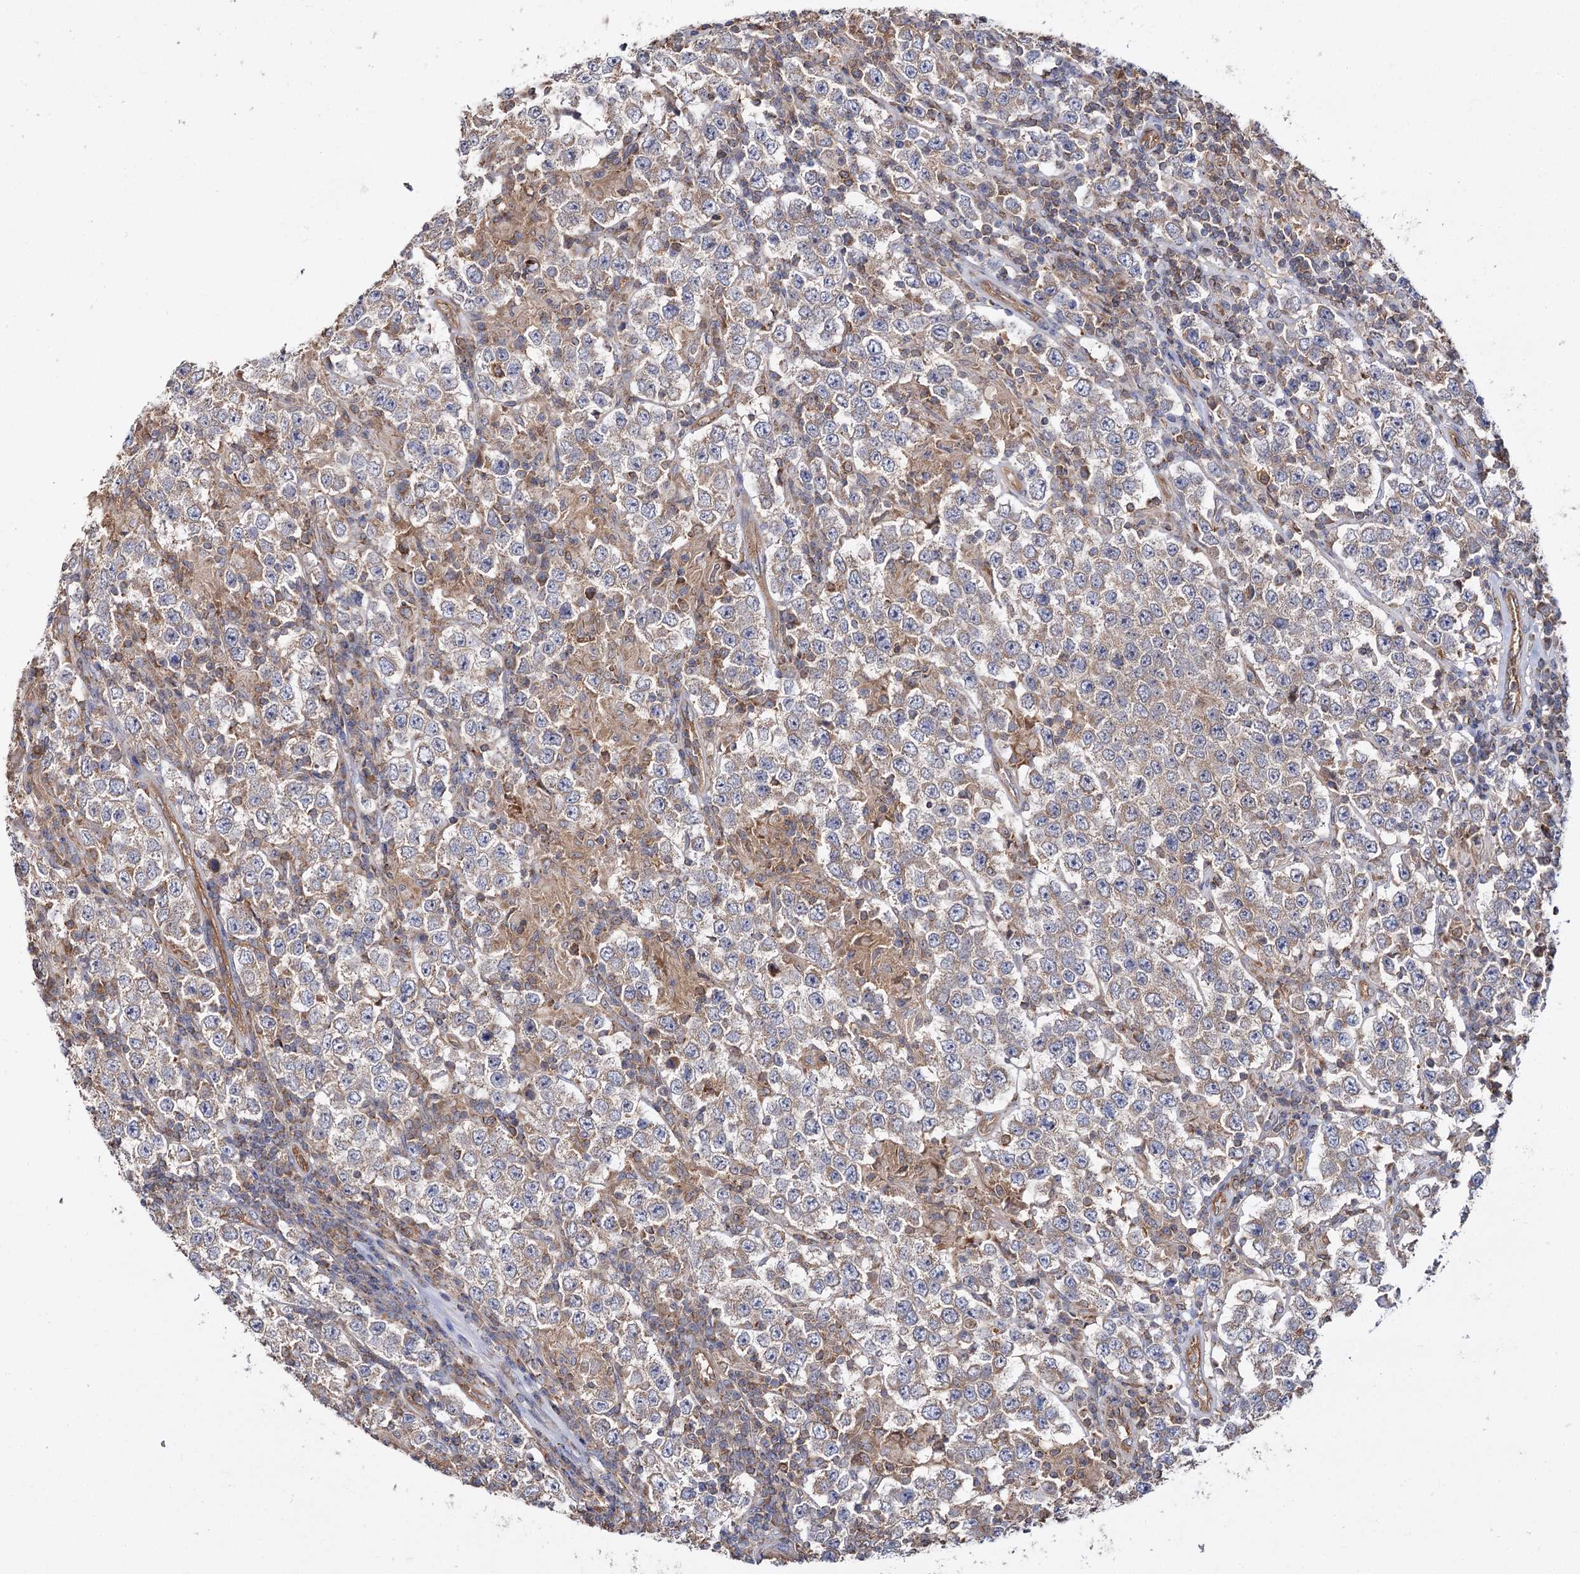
{"staining": {"intensity": "weak", "quantity": "25%-75%", "location": "cytoplasmic/membranous"}, "tissue": "testis cancer", "cell_type": "Tumor cells", "image_type": "cancer", "snomed": [{"axis": "morphology", "description": "Normal tissue, NOS"}, {"axis": "morphology", "description": "Urothelial carcinoma, High grade"}, {"axis": "morphology", "description": "Seminoma, NOS"}, {"axis": "morphology", "description": "Carcinoma, Embryonal, NOS"}, {"axis": "topography", "description": "Urinary bladder"}, {"axis": "topography", "description": "Testis"}], "caption": "A brown stain highlights weak cytoplasmic/membranous positivity of a protein in human seminoma (testis) tumor cells.", "gene": "IDI1", "patient": {"sex": "male", "age": 41}}